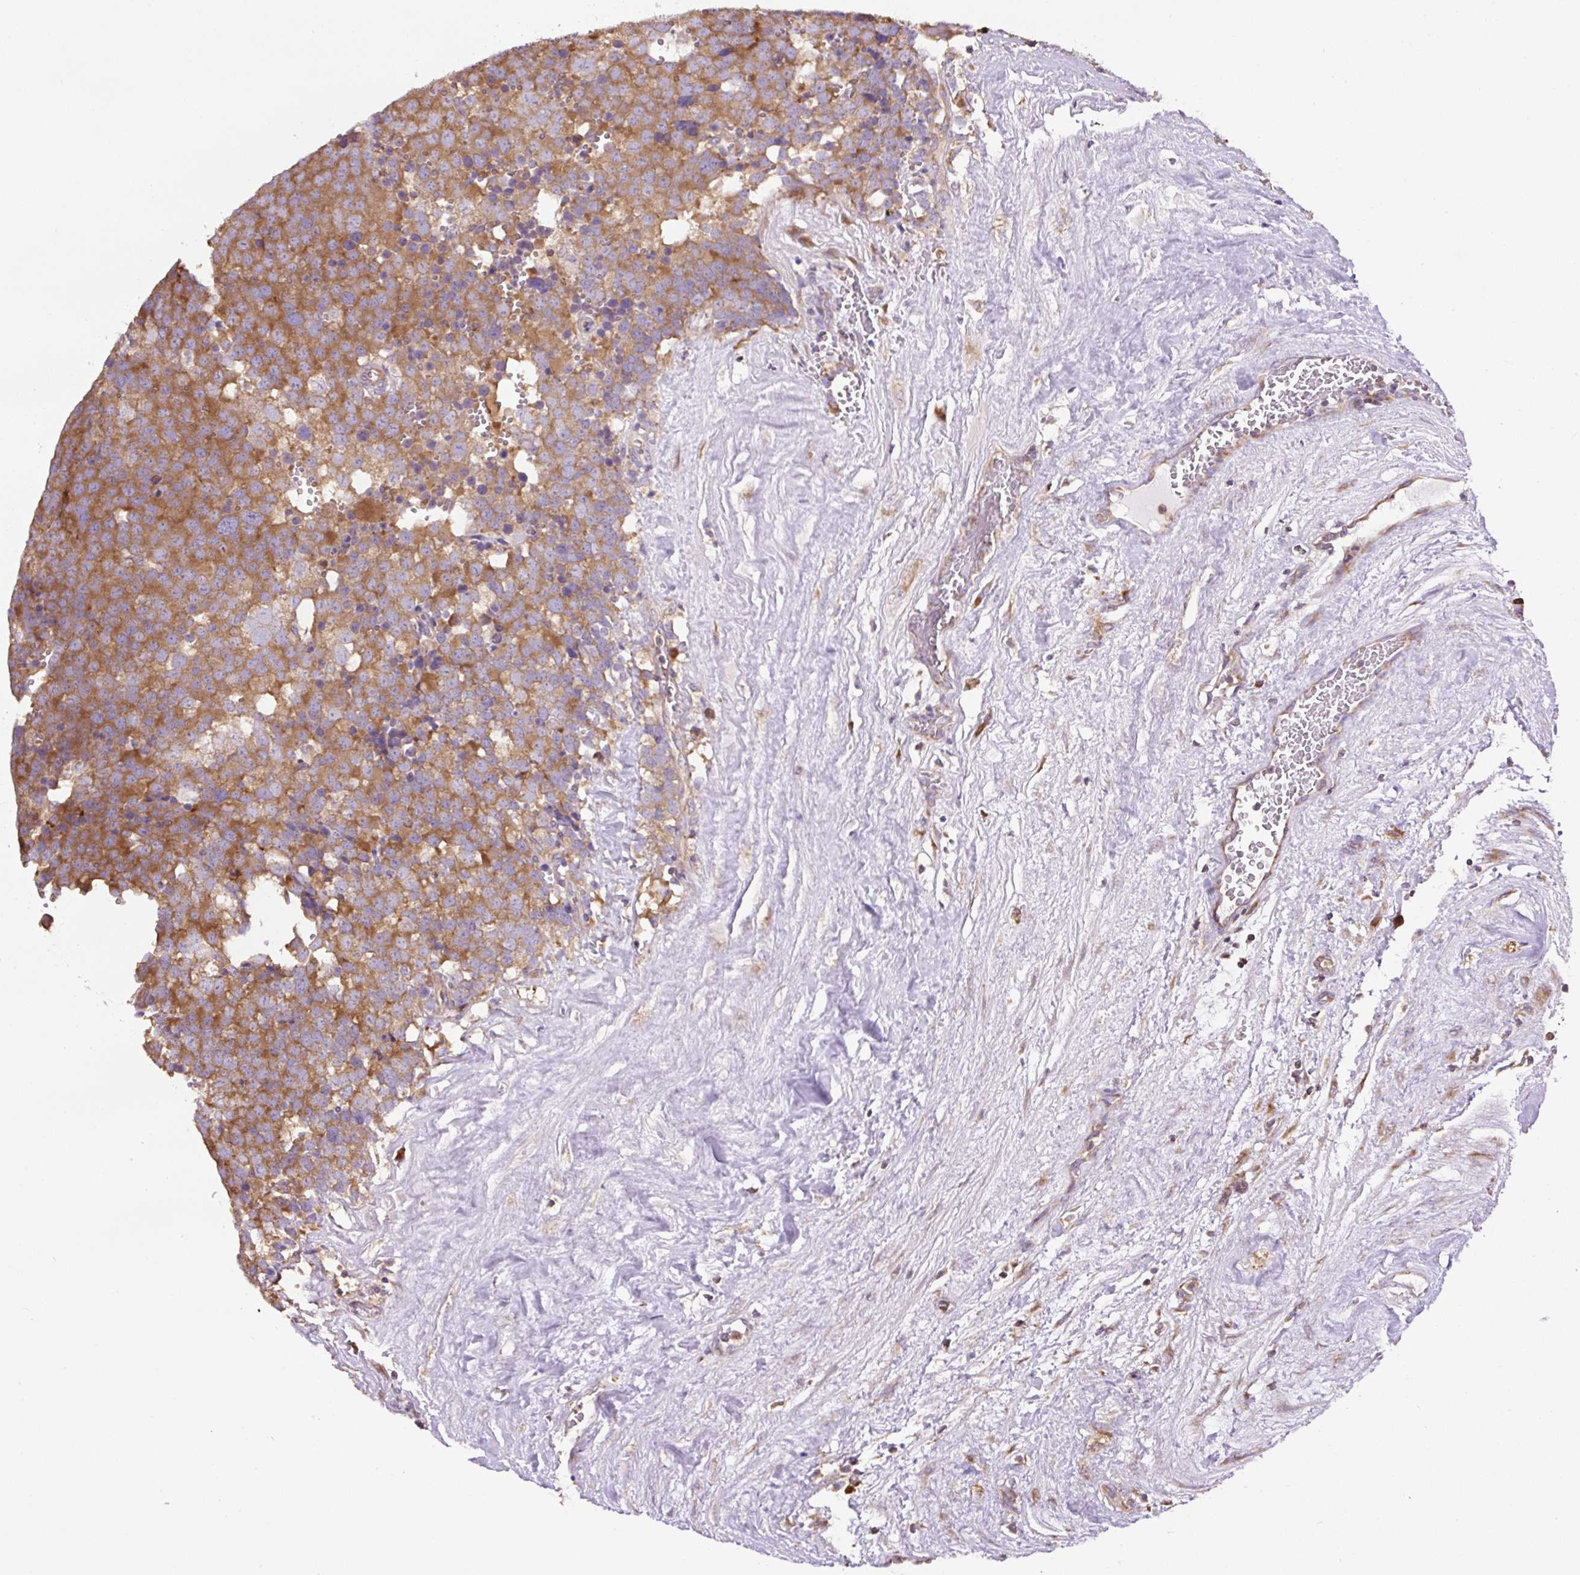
{"staining": {"intensity": "moderate", "quantity": ">75%", "location": "cytoplasmic/membranous"}, "tissue": "testis cancer", "cell_type": "Tumor cells", "image_type": "cancer", "snomed": [{"axis": "morphology", "description": "Seminoma, NOS"}, {"axis": "topography", "description": "Testis"}], "caption": "Immunohistochemical staining of testis seminoma demonstrates medium levels of moderate cytoplasmic/membranous protein staining in approximately >75% of tumor cells. (IHC, brightfield microscopy, high magnification).", "gene": "RPS23", "patient": {"sex": "male", "age": 71}}